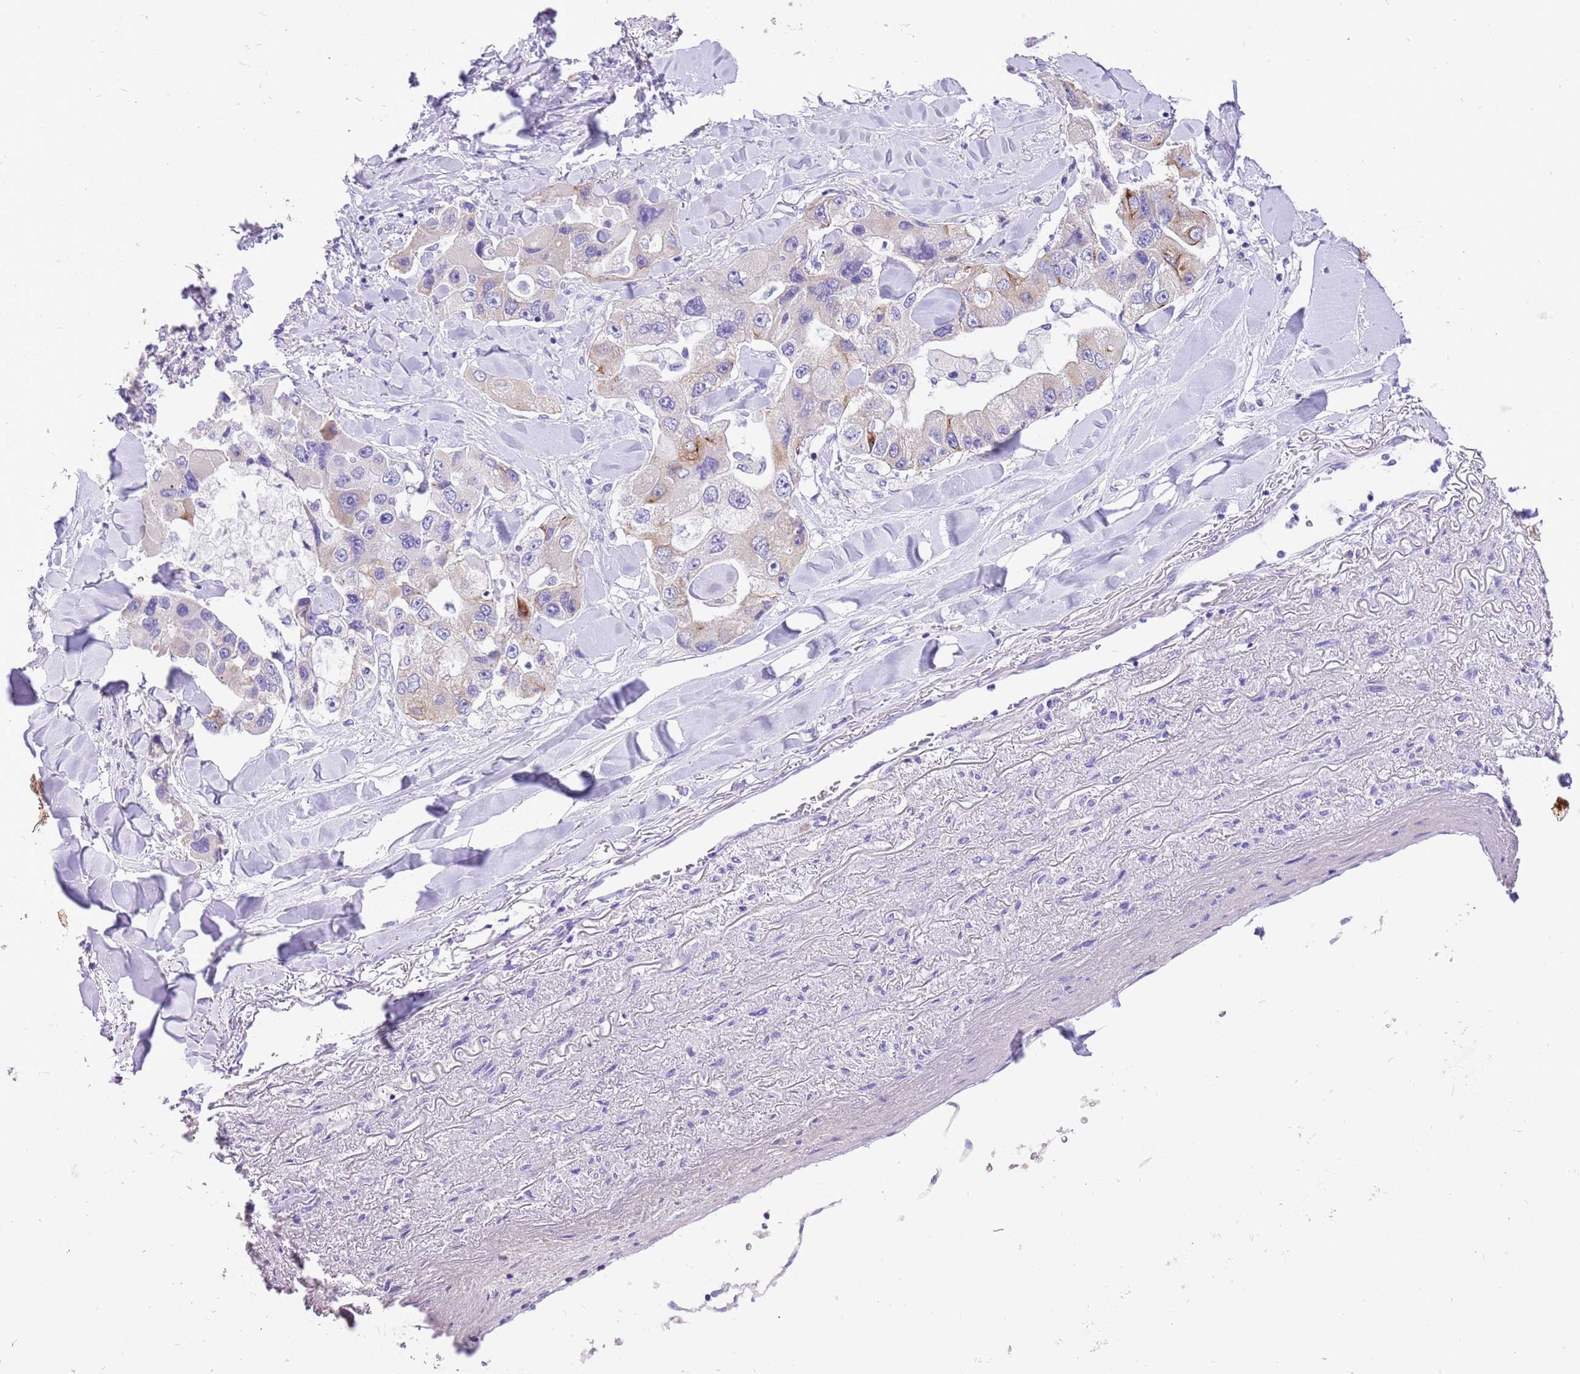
{"staining": {"intensity": "weak", "quantity": "25%-75%", "location": "cytoplasmic/membranous"}, "tissue": "lung cancer", "cell_type": "Tumor cells", "image_type": "cancer", "snomed": [{"axis": "morphology", "description": "Adenocarcinoma, NOS"}, {"axis": "topography", "description": "Lung"}], "caption": "The photomicrograph exhibits a brown stain indicating the presence of a protein in the cytoplasmic/membranous of tumor cells in lung adenocarcinoma.", "gene": "R3HDM4", "patient": {"sex": "female", "age": 54}}